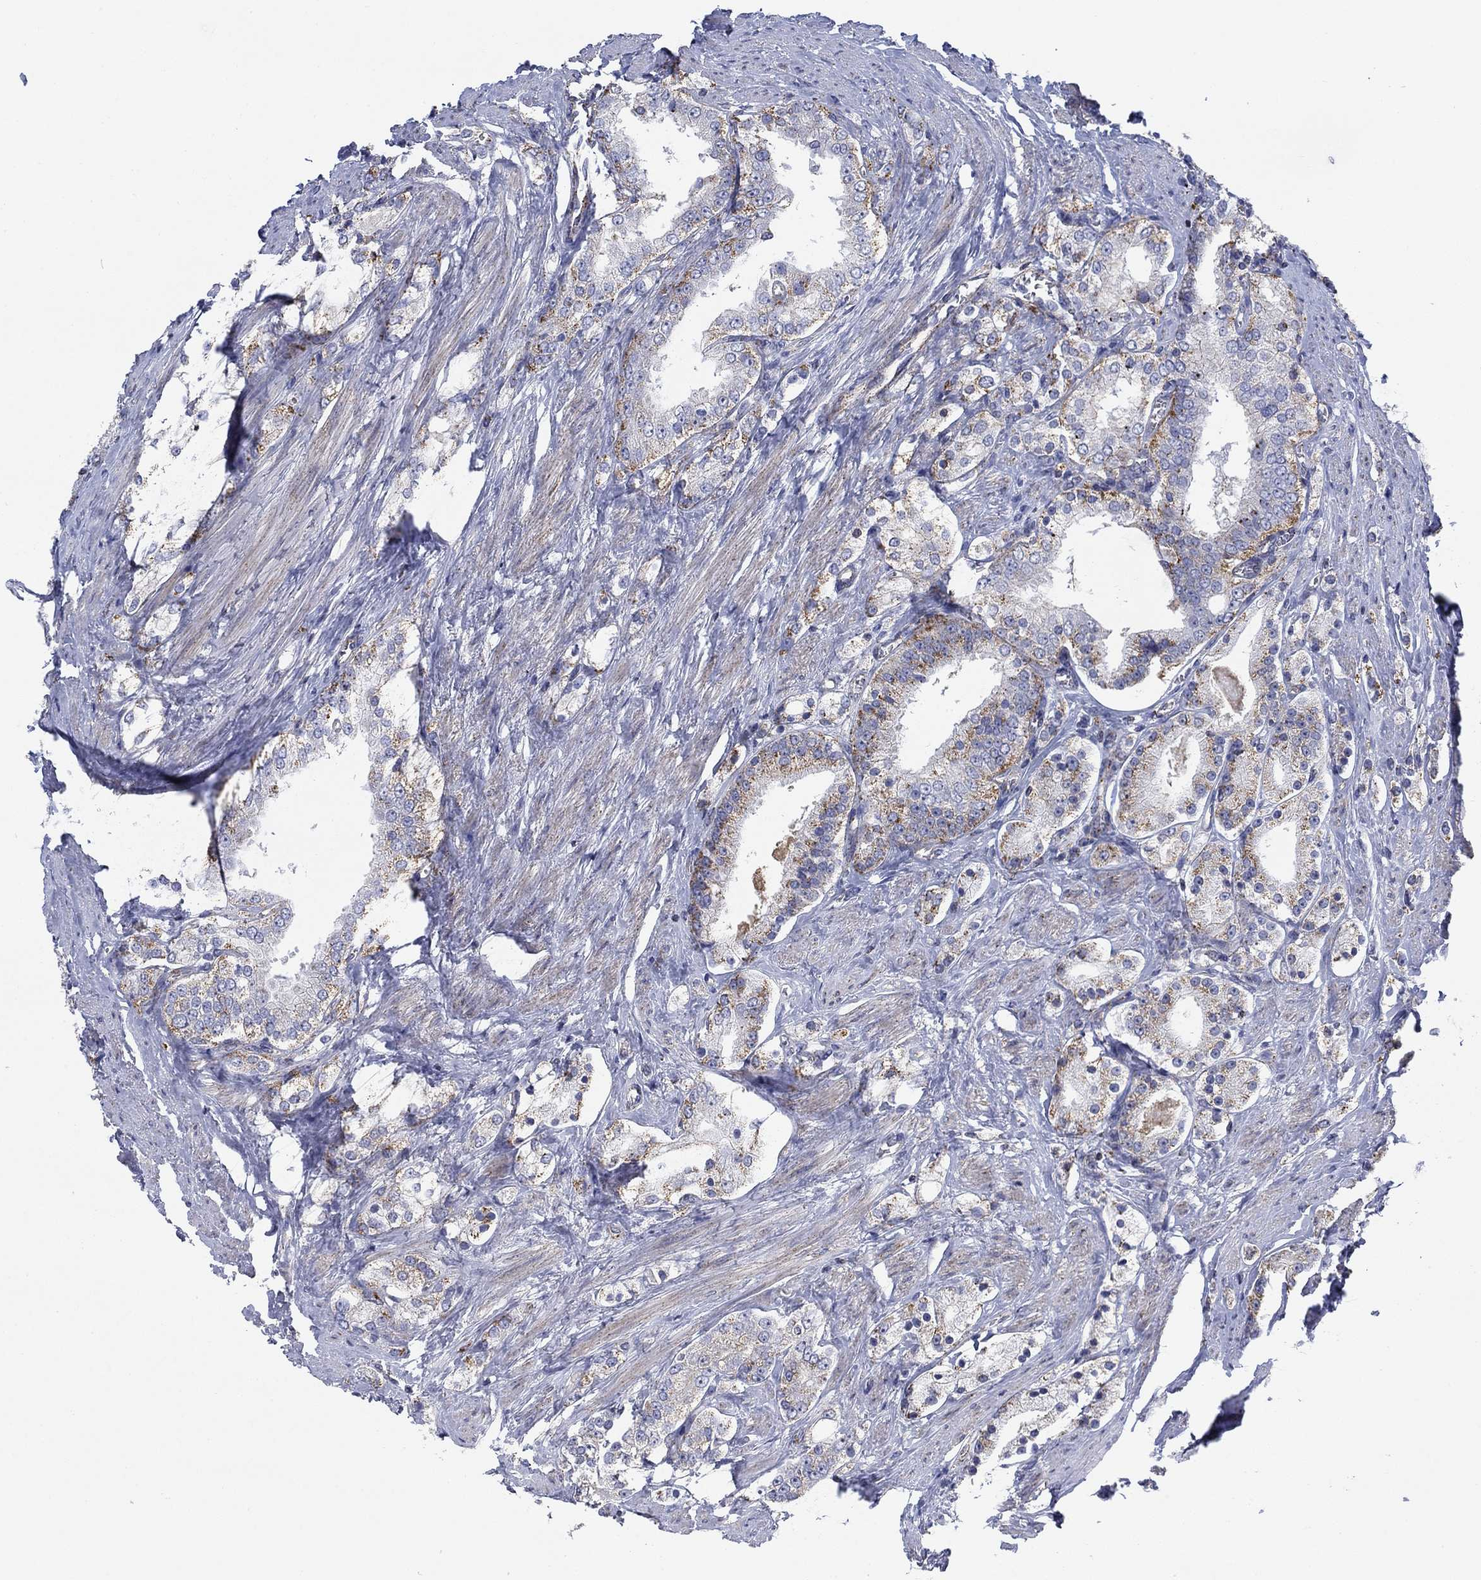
{"staining": {"intensity": "moderate", "quantity": "25%-75%", "location": "cytoplasmic/membranous"}, "tissue": "prostate cancer", "cell_type": "Tumor cells", "image_type": "cancer", "snomed": [{"axis": "morphology", "description": "Adenocarcinoma, NOS"}, {"axis": "topography", "description": "Prostate and seminal vesicle, NOS"}, {"axis": "topography", "description": "Prostate"}], "caption": "Human adenocarcinoma (prostate) stained for a protein (brown) shows moderate cytoplasmic/membranous positive expression in about 25%-75% of tumor cells.", "gene": "NACAD", "patient": {"sex": "male", "age": 67}}